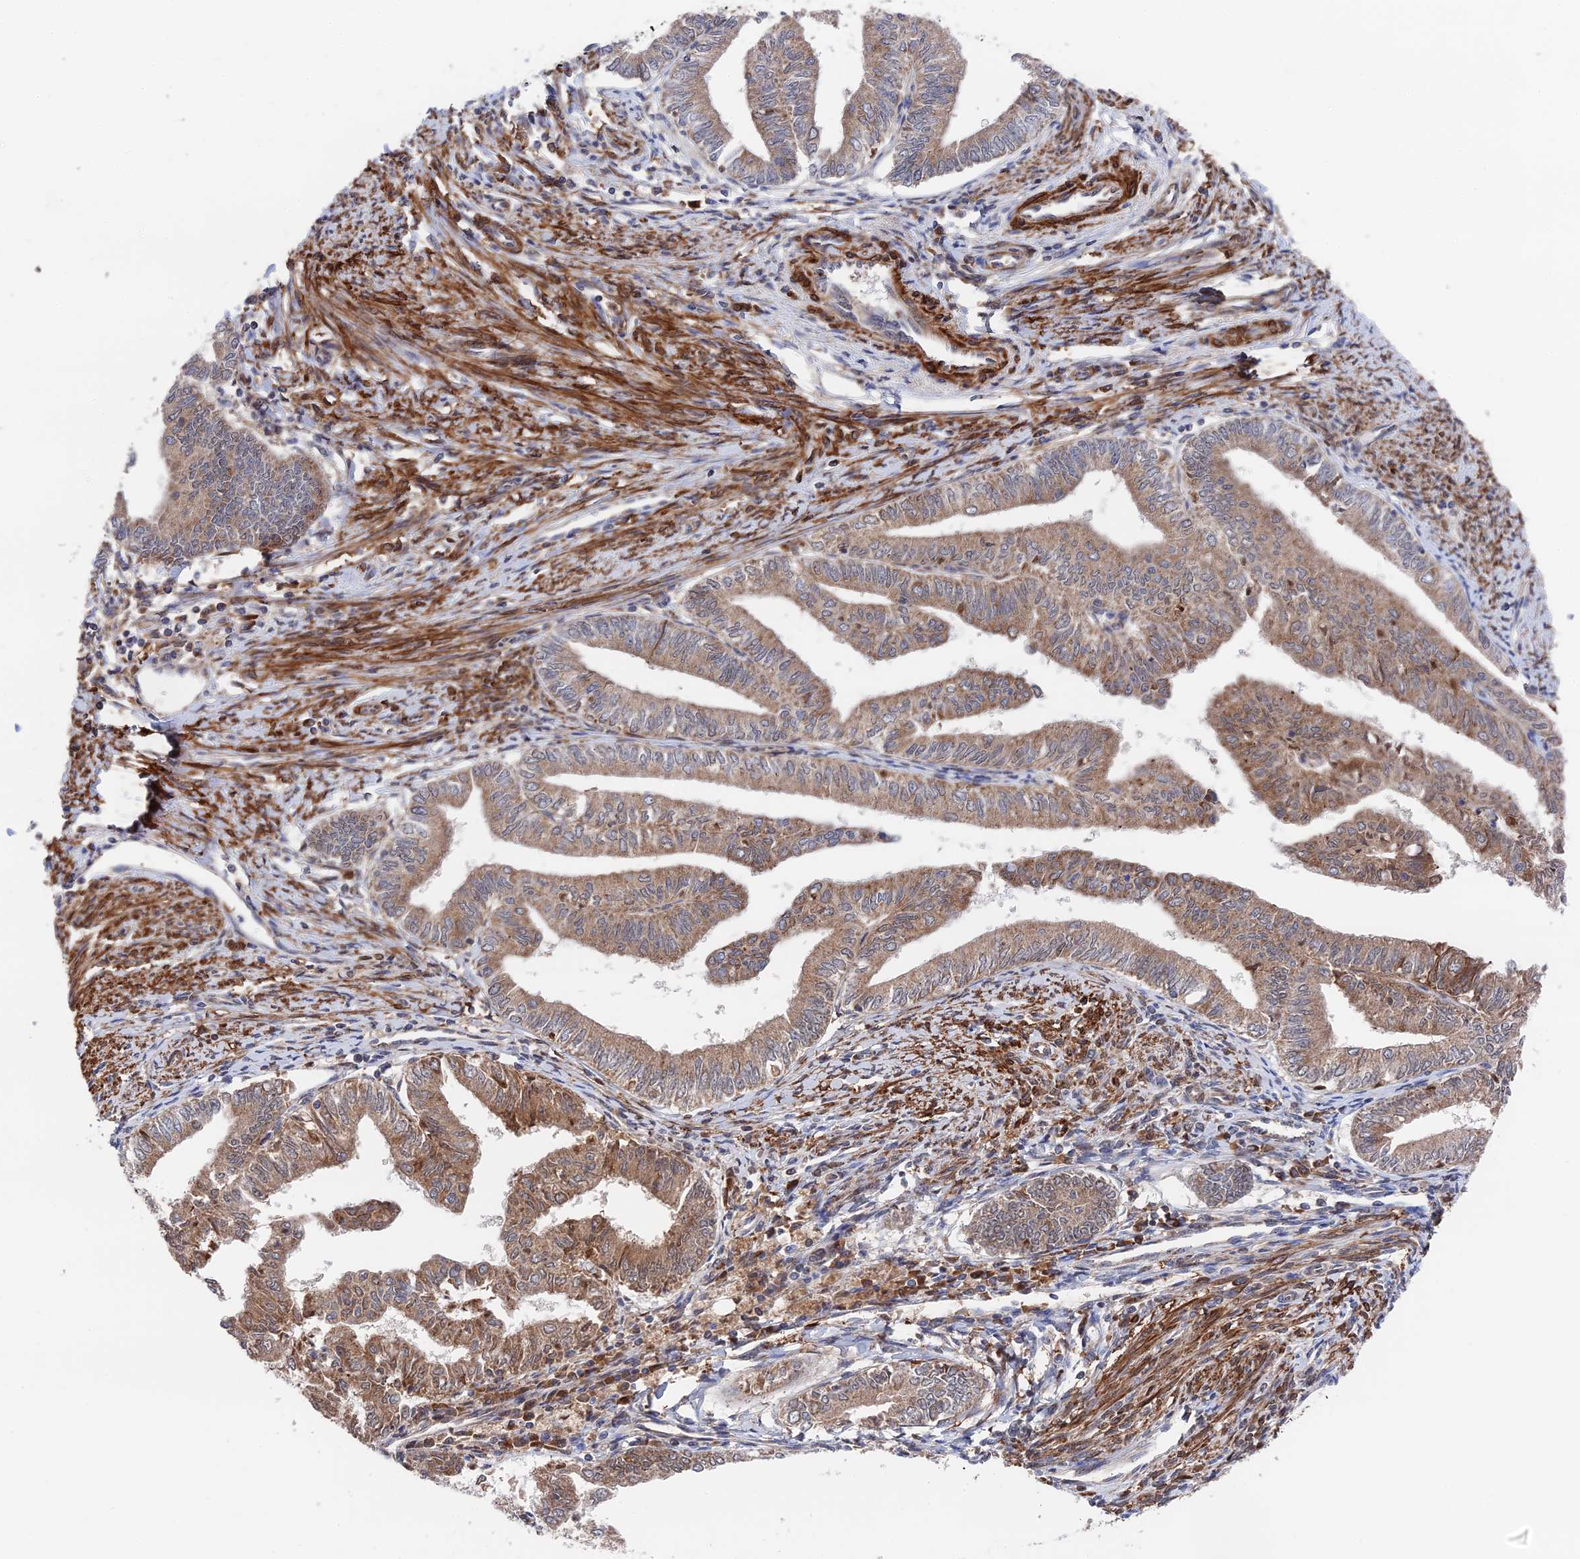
{"staining": {"intensity": "moderate", "quantity": ">75%", "location": "cytoplasmic/membranous"}, "tissue": "endometrial cancer", "cell_type": "Tumor cells", "image_type": "cancer", "snomed": [{"axis": "morphology", "description": "Adenocarcinoma, NOS"}, {"axis": "topography", "description": "Endometrium"}], "caption": "Tumor cells show medium levels of moderate cytoplasmic/membranous positivity in about >75% of cells in human adenocarcinoma (endometrial).", "gene": "ZNF320", "patient": {"sex": "female", "age": 66}}